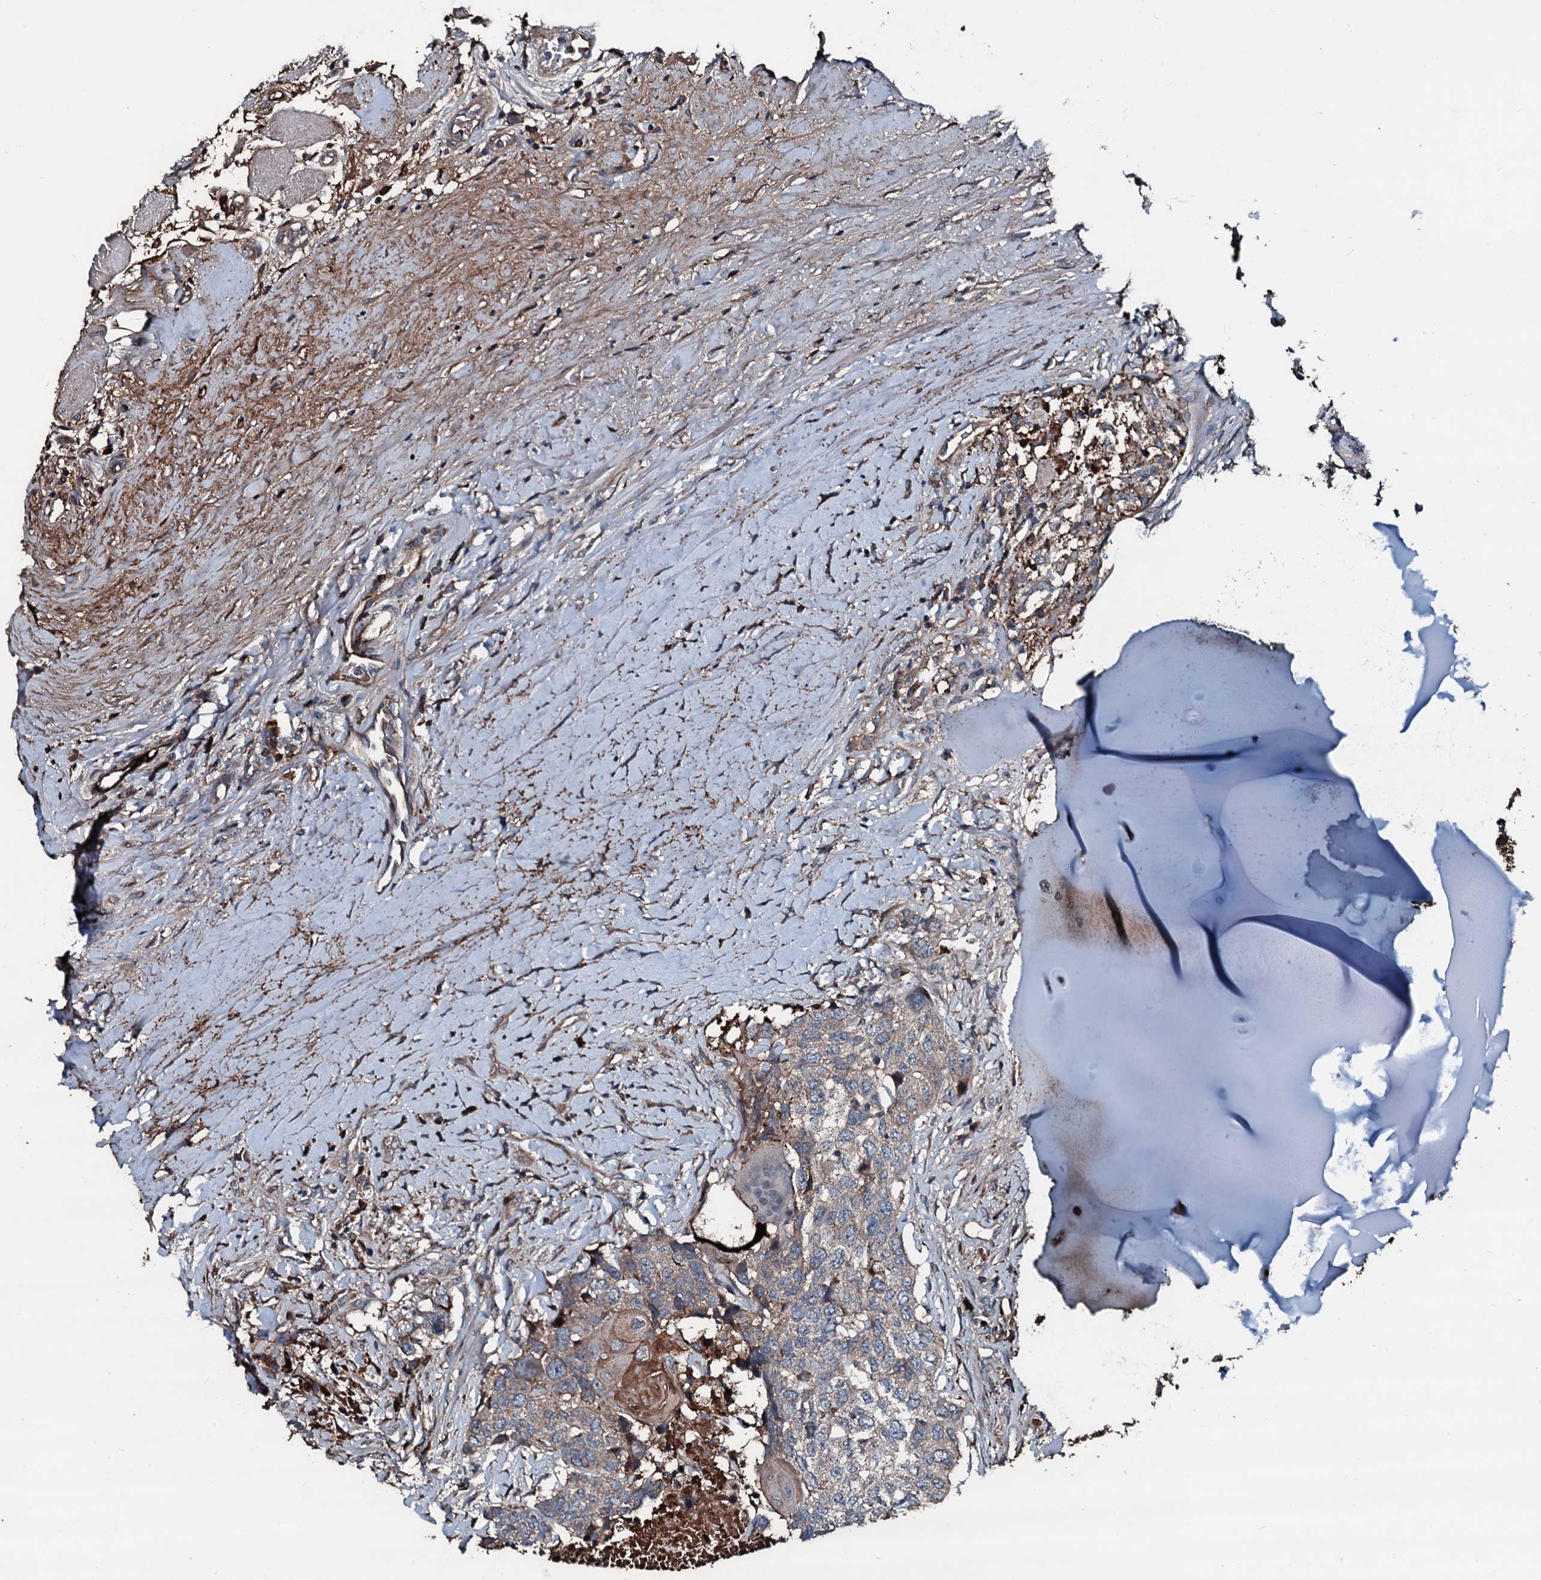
{"staining": {"intensity": "moderate", "quantity": "25%-75%", "location": "cytoplasmic/membranous"}, "tissue": "head and neck cancer", "cell_type": "Tumor cells", "image_type": "cancer", "snomed": [{"axis": "morphology", "description": "Squamous cell carcinoma, NOS"}, {"axis": "topography", "description": "Head-Neck"}], "caption": "A photomicrograph showing moderate cytoplasmic/membranous staining in about 25%-75% of tumor cells in head and neck cancer (squamous cell carcinoma), as visualized by brown immunohistochemical staining.", "gene": "AARS1", "patient": {"sex": "male", "age": 66}}